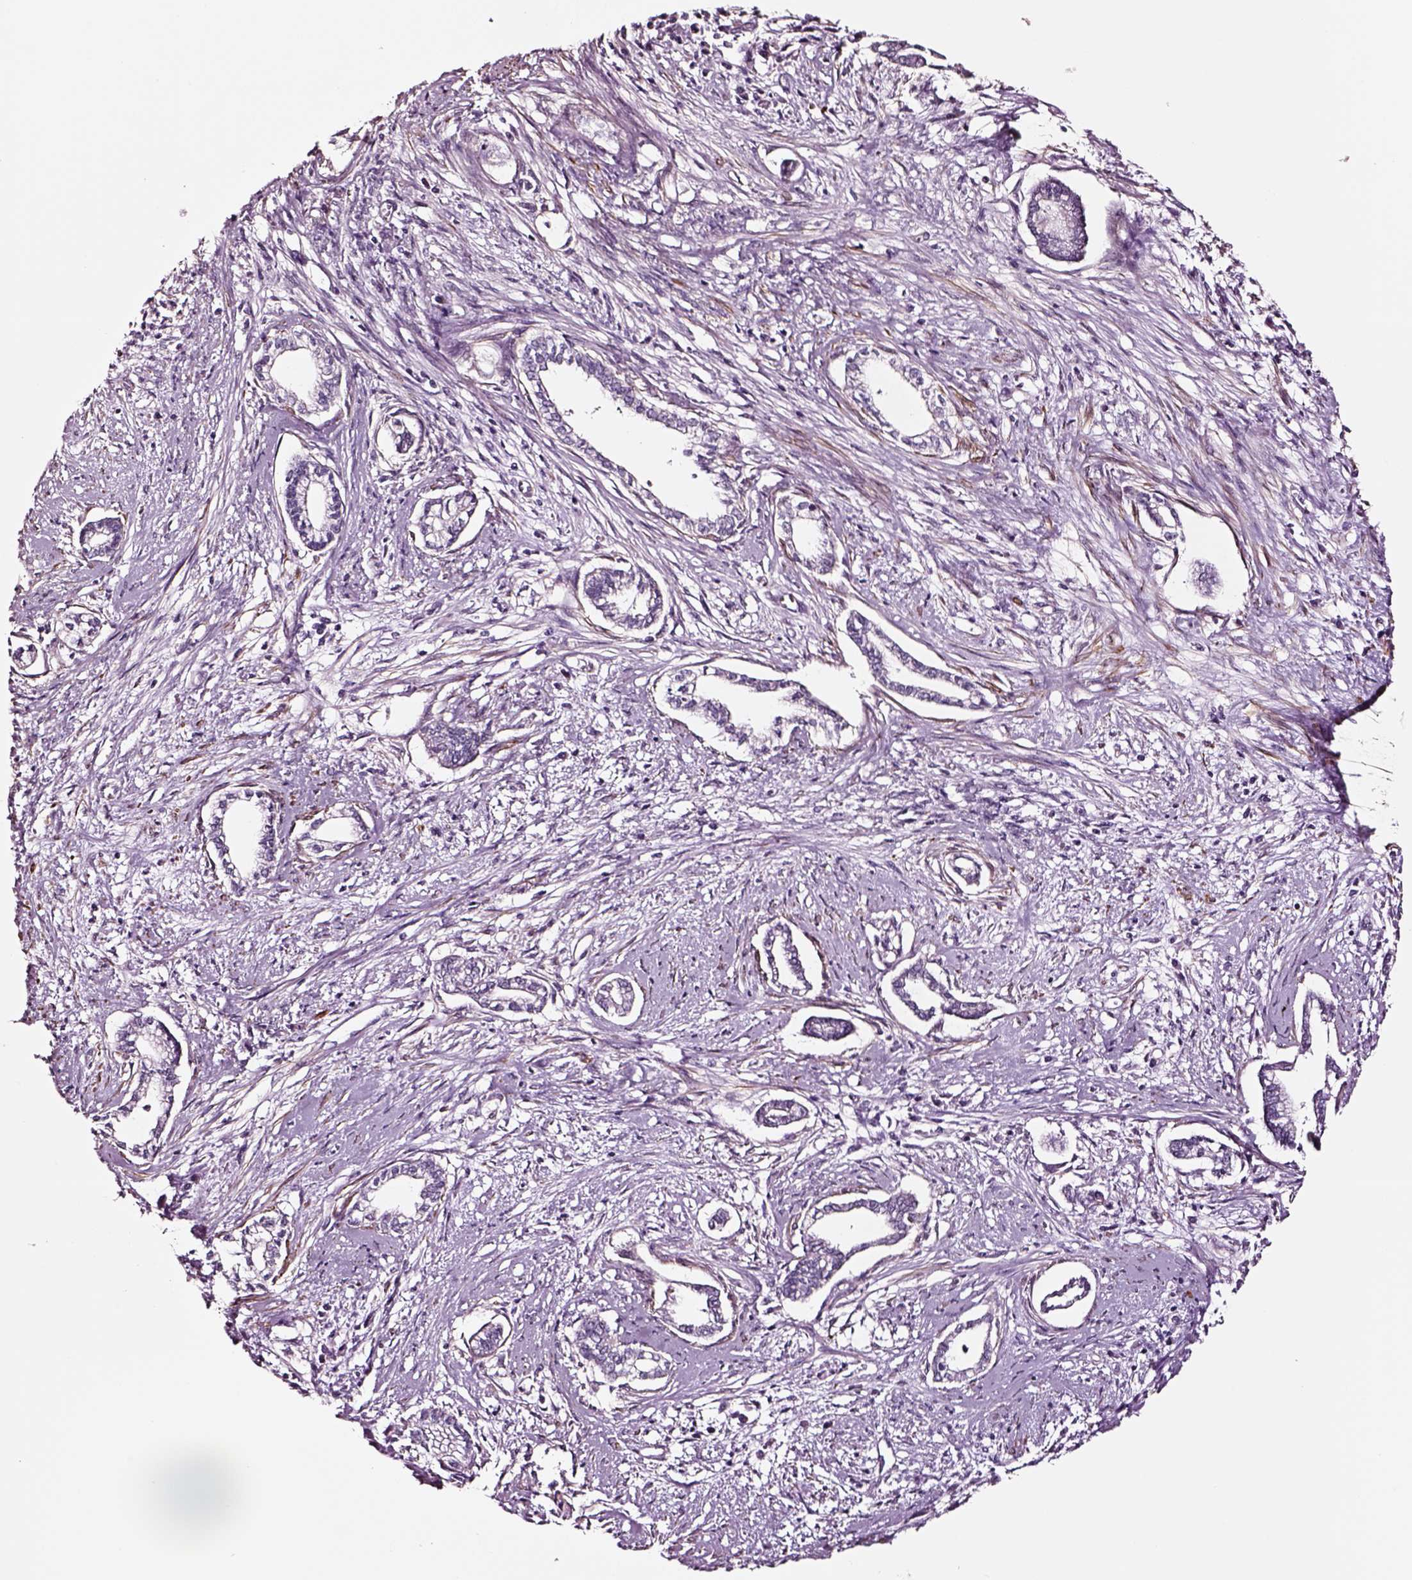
{"staining": {"intensity": "negative", "quantity": "none", "location": "none"}, "tissue": "cervical cancer", "cell_type": "Tumor cells", "image_type": "cancer", "snomed": [{"axis": "morphology", "description": "Adenocarcinoma, NOS"}, {"axis": "topography", "description": "Cervix"}], "caption": "There is no significant expression in tumor cells of cervical cancer.", "gene": "SOX10", "patient": {"sex": "female", "age": 62}}